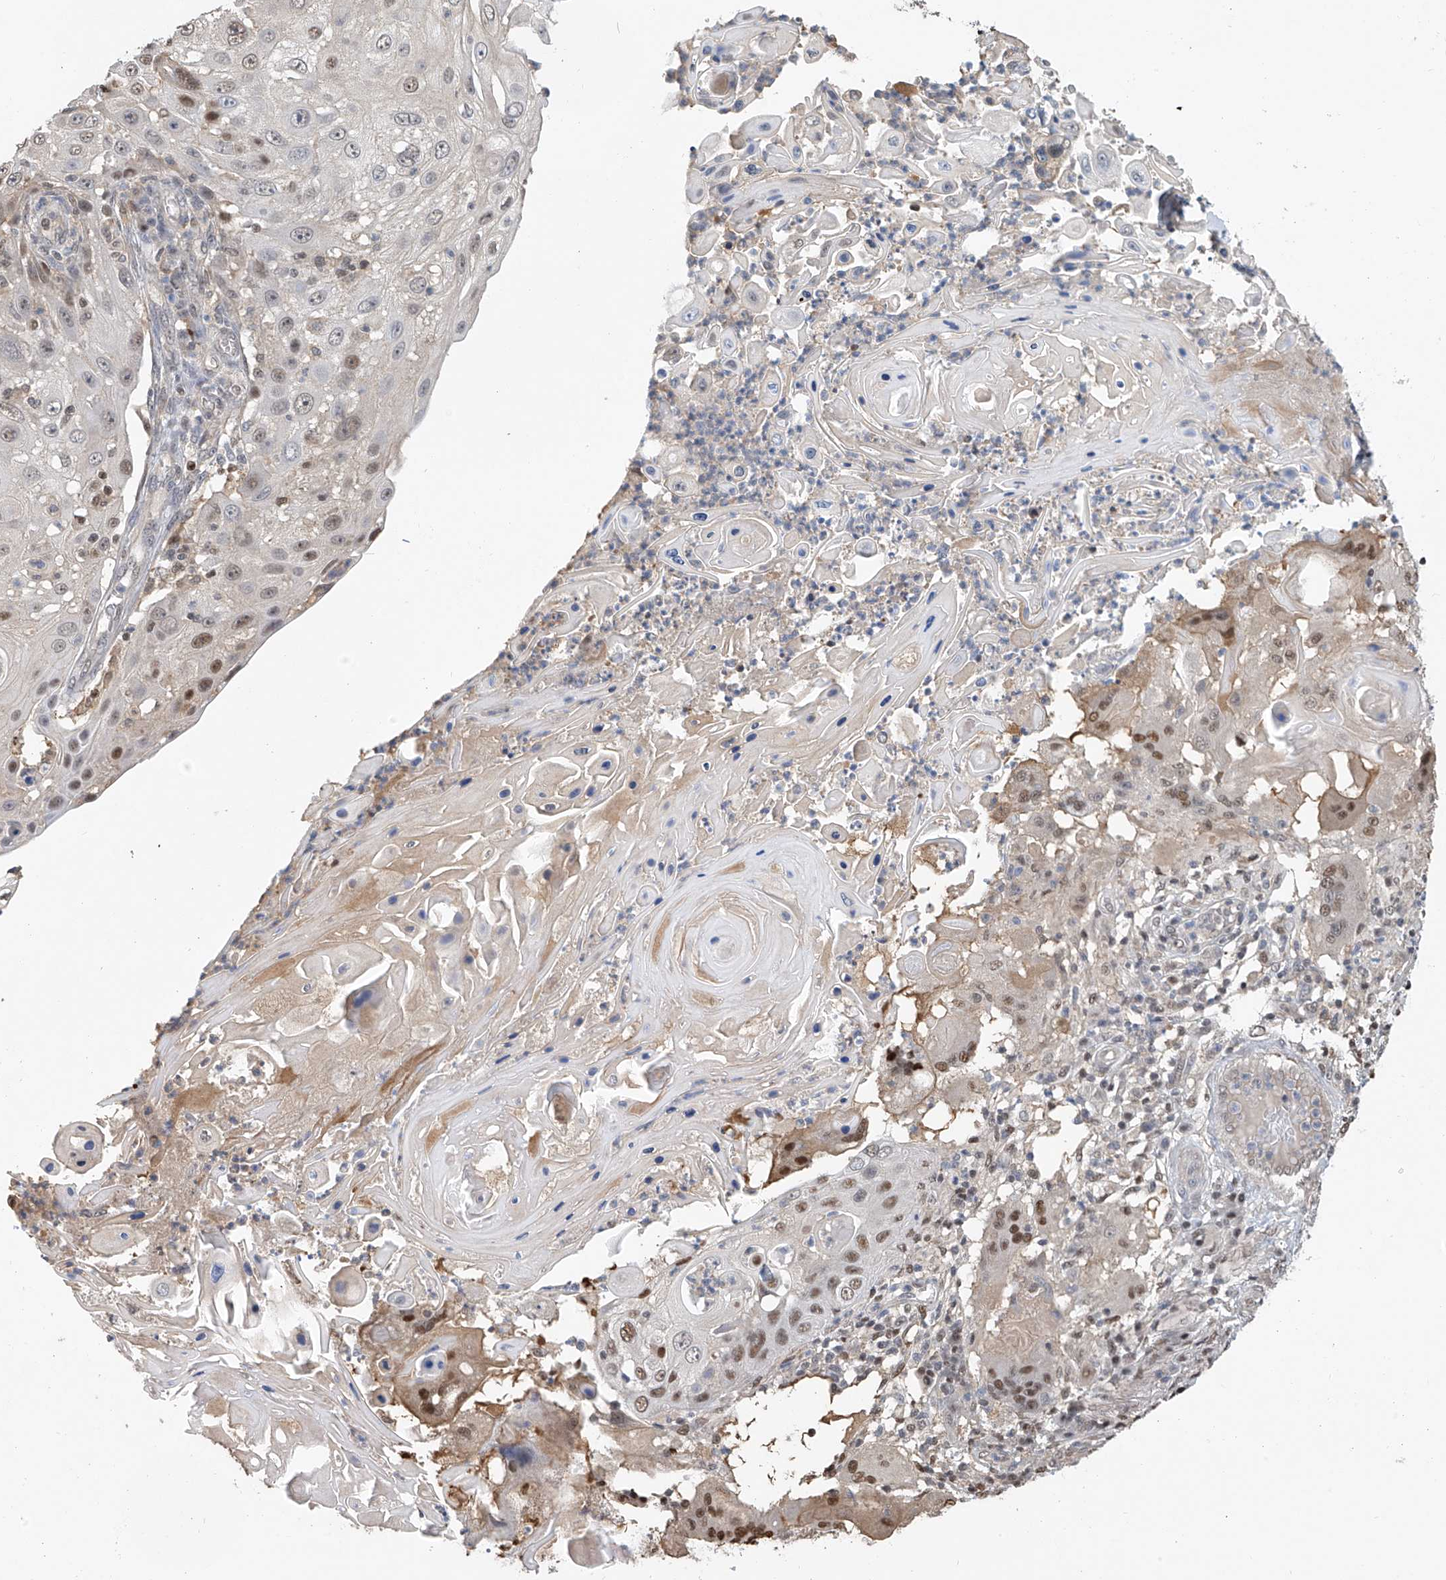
{"staining": {"intensity": "moderate", "quantity": "<25%", "location": "nuclear"}, "tissue": "skin cancer", "cell_type": "Tumor cells", "image_type": "cancer", "snomed": [{"axis": "morphology", "description": "Squamous cell carcinoma, NOS"}, {"axis": "topography", "description": "Skin"}], "caption": "A histopathology image of skin cancer (squamous cell carcinoma) stained for a protein shows moderate nuclear brown staining in tumor cells.", "gene": "PMM1", "patient": {"sex": "female", "age": 44}}